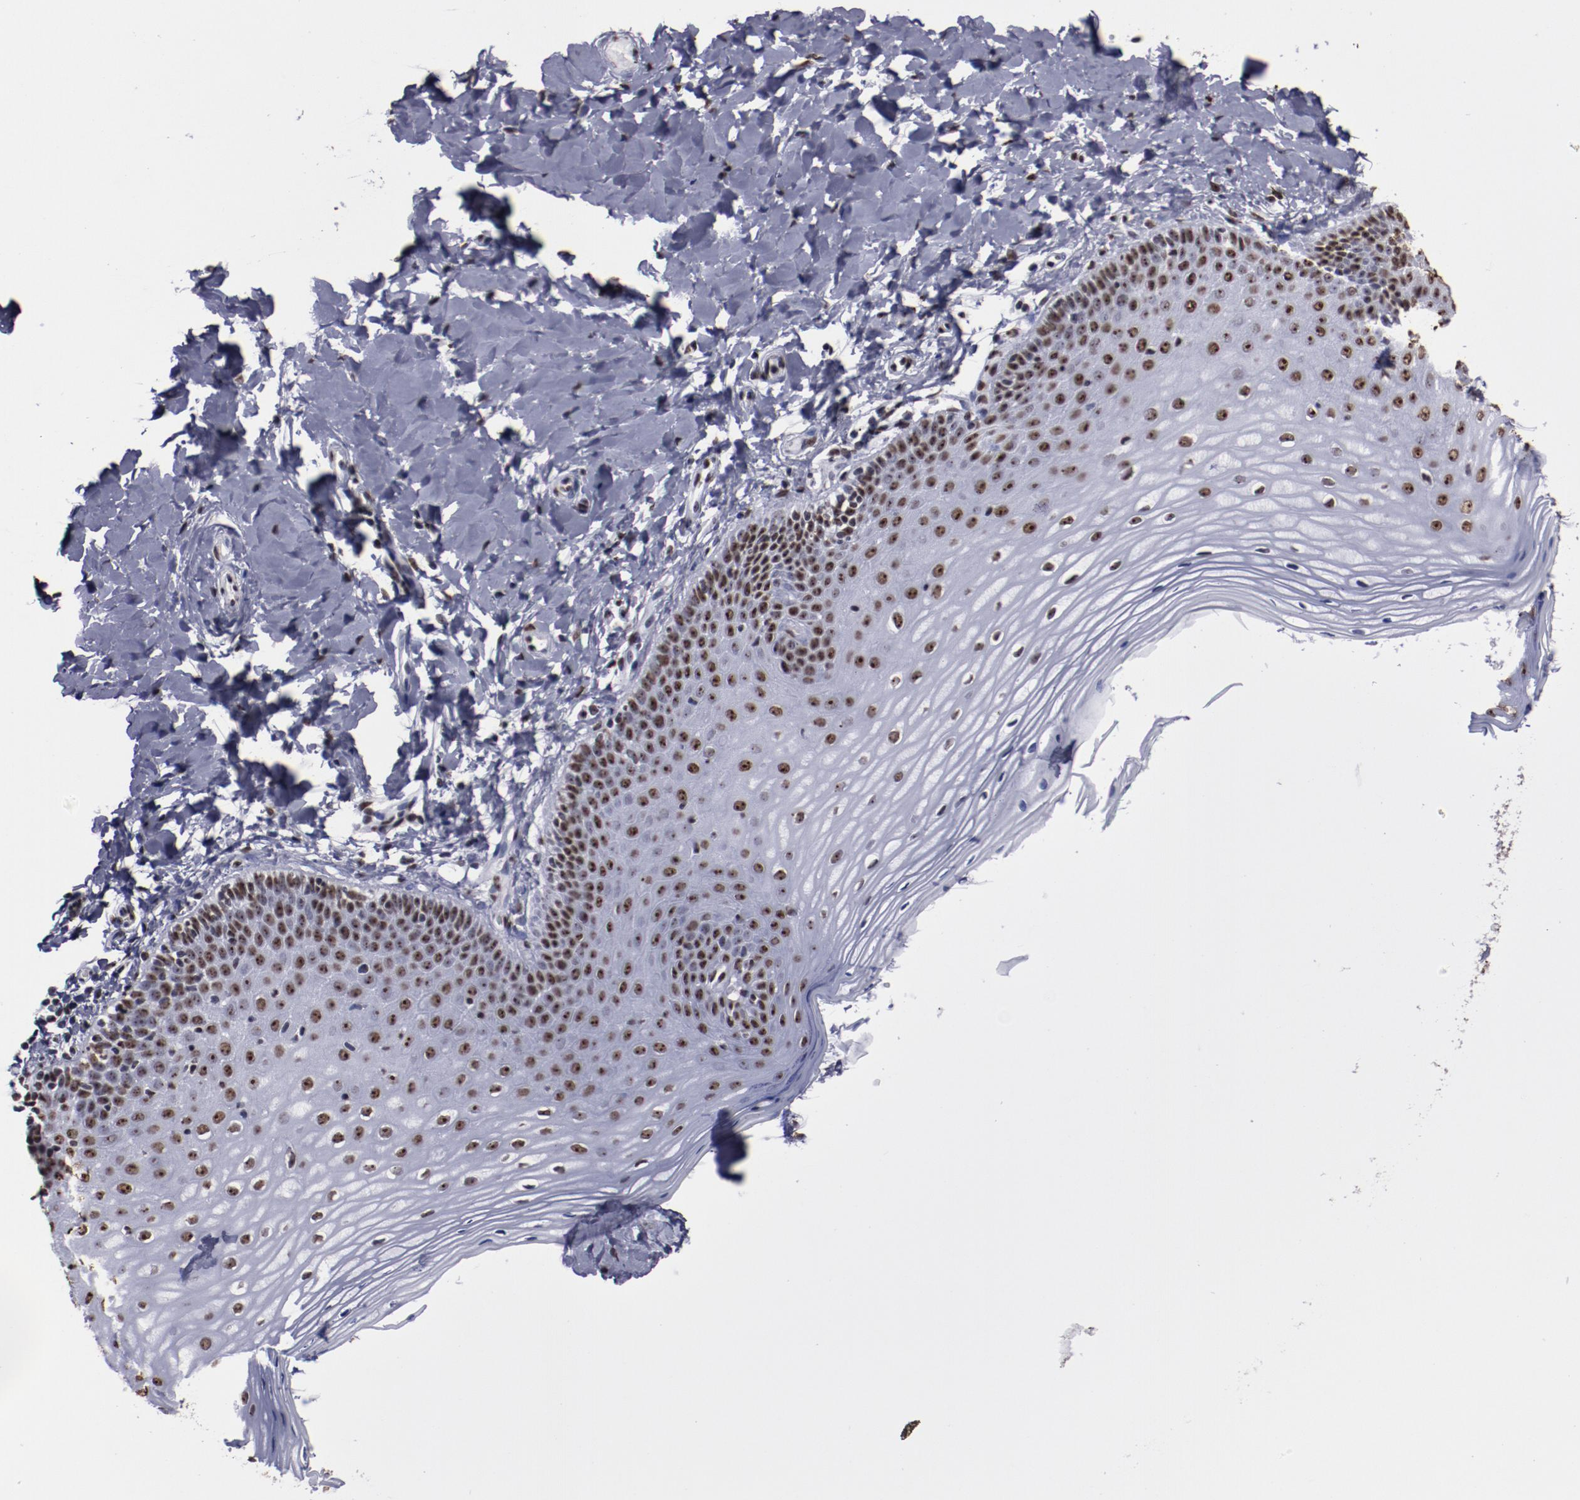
{"staining": {"intensity": "moderate", "quantity": "25%-75%", "location": "nuclear"}, "tissue": "vagina", "cell_type": "Squamous epithelial cells", "image_type": "normal", "snomed": [{"axis": "morphology", "description": "Normal tissue, NOS"}, {"axis": "topography", "description": "Vagina"}], "caption": "Immunohistochemical staining of normal human vagina reveals moderate nuclear protein staining in about 25%-75% of squamous epithelial cells.", "gene": "HNRNPA1L3", "patient": {"sex": "female", "age": 55}}